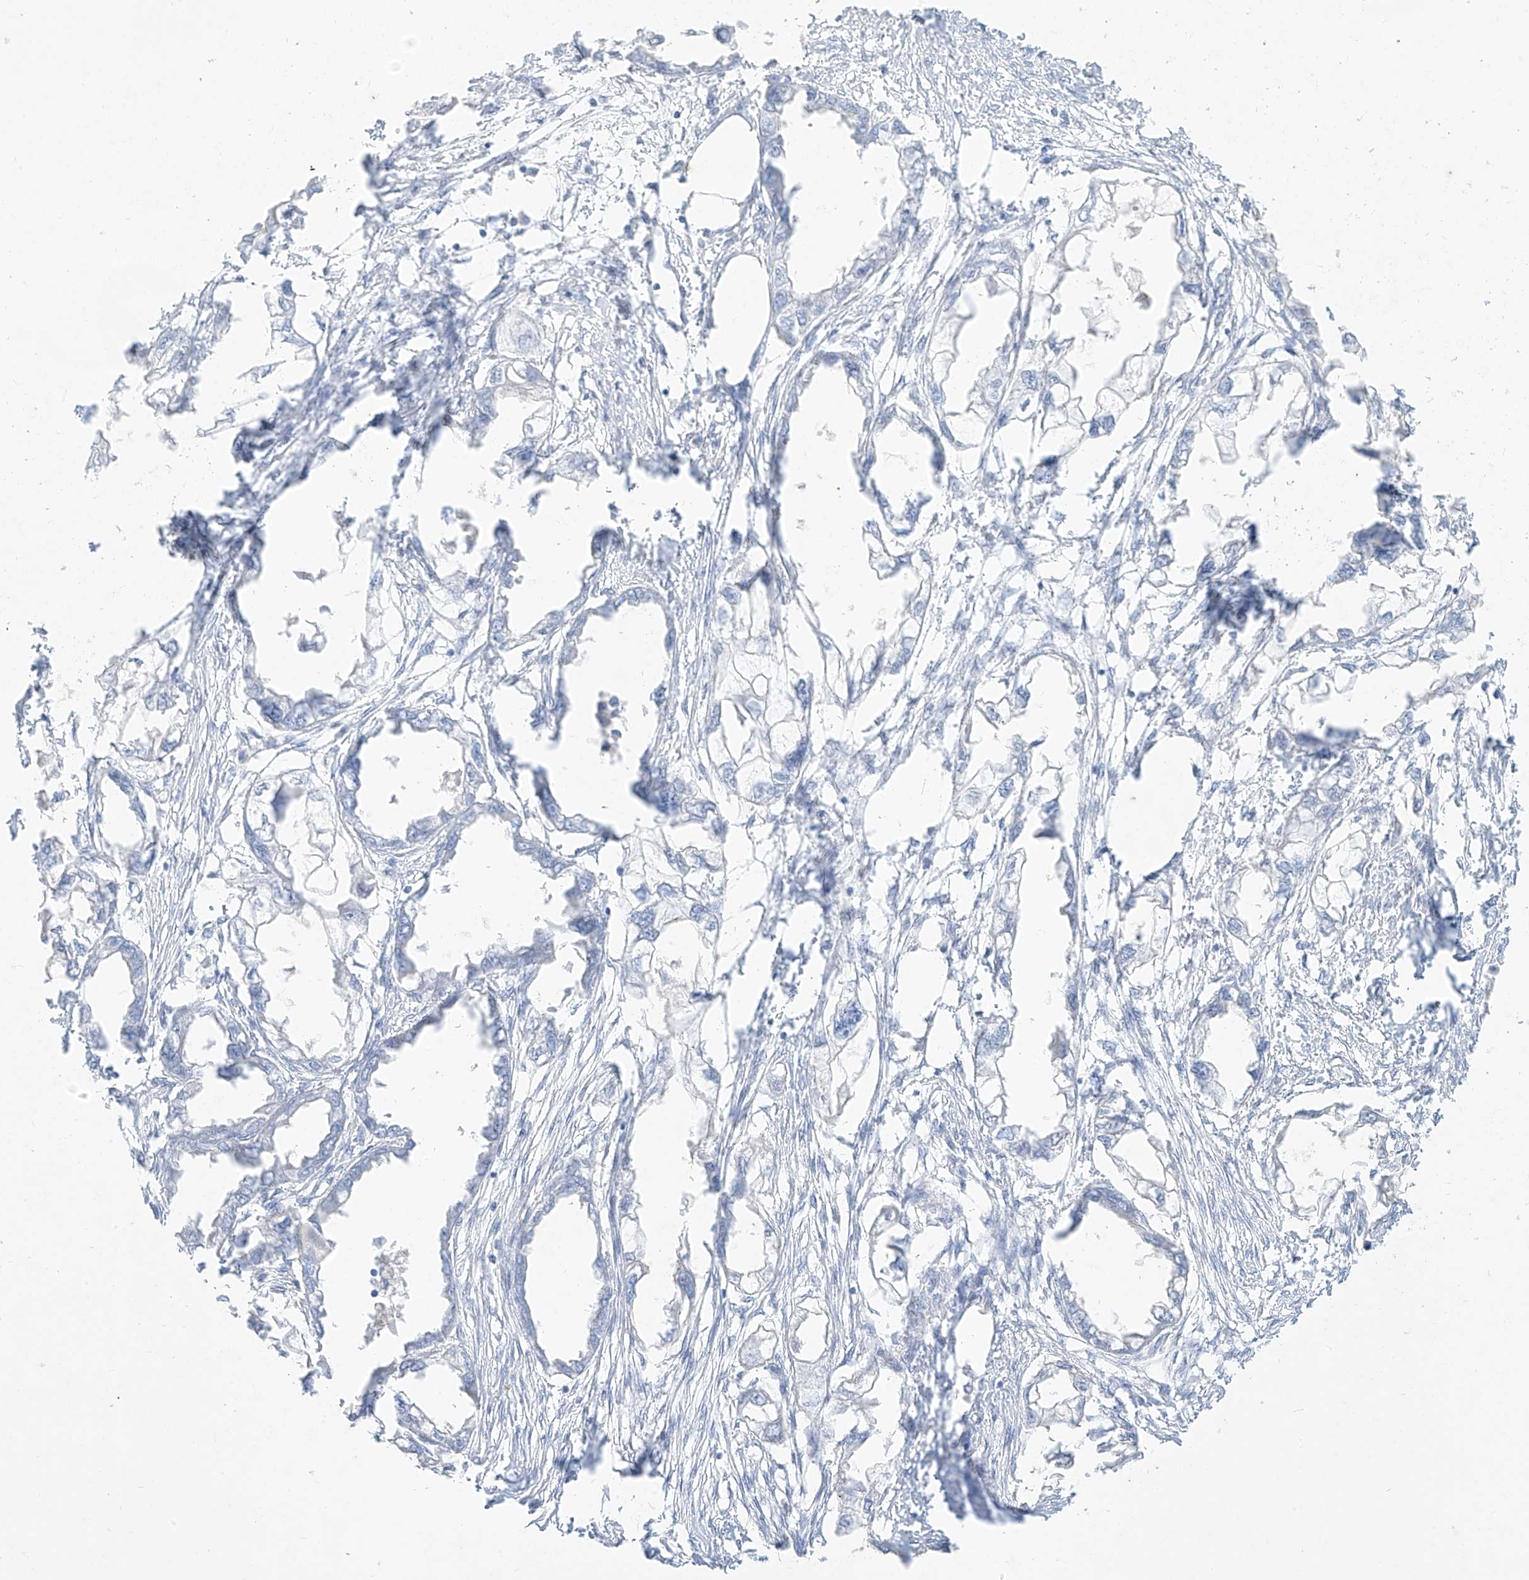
{"staining": {"intensity": "negative", "quantity": "none", "location": "none"}, "tissue": "endometrial cancer", "cell_type": "Tumor cells", "image_type": "cancer", "snomed": [{"axis": "morphology", "description": "Adenocarcinoma, NOS"}, {"axis": "morphology", "description": "Adenocarcinoma, metastatic, NOS"}, {"axis": "topography", "description": "Adipose tissue"}, {"axis": "topography", "description": "Endometrium"}], "caption": "Immunohistochemical staining of endometrial metastatic adenocarcinoma displays no significant expression in tumor cells. (DAB (3,3'-diaminobenzidine) immunohistochemistry (IHC) visualized using brightfield microscopy, high magnification).", "gene": "TGM4", "patient": {"sex": "female", "age": 67}}